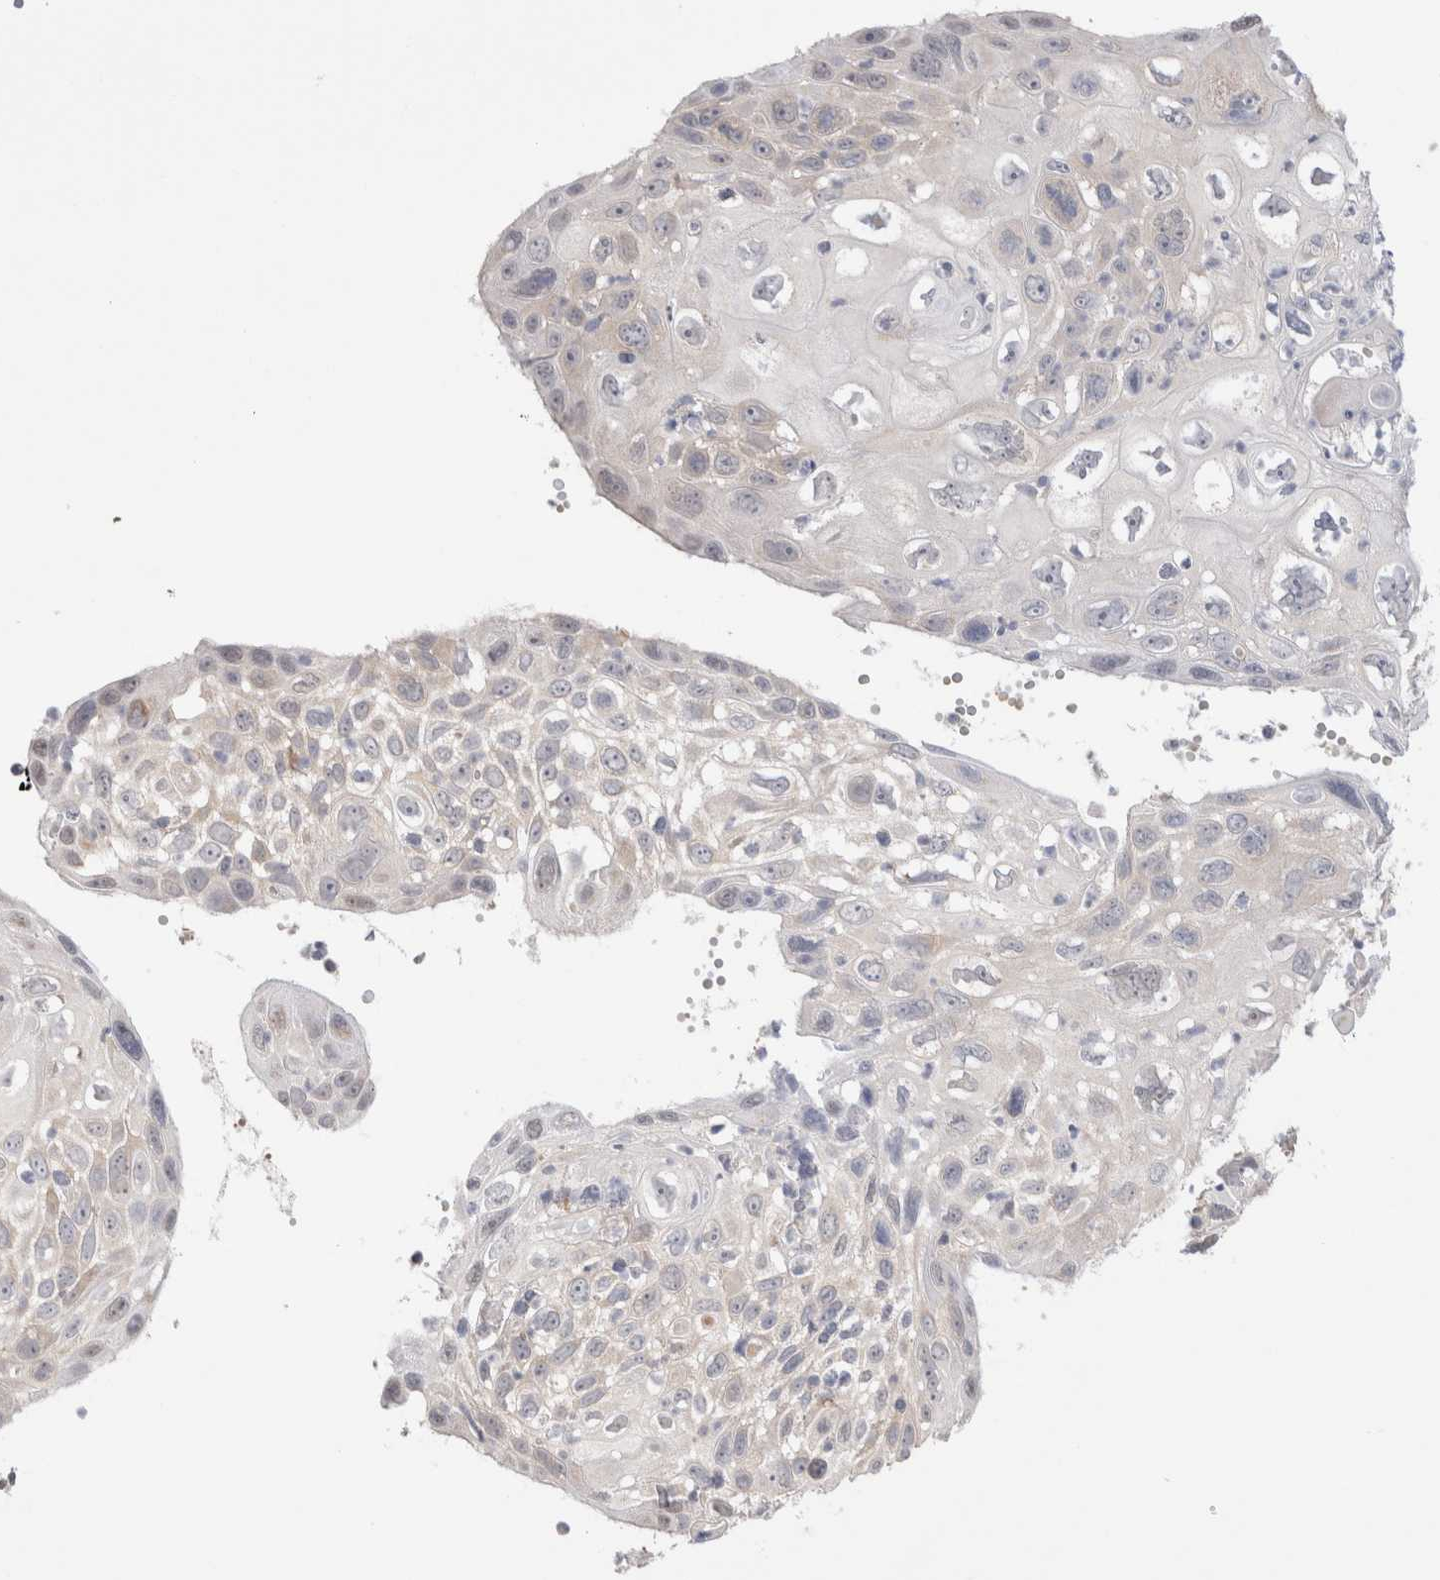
{"staining": {"intensity": "negative", "quantity": "none", "location": "none"}, "tissue": "cervical cancer", "cell_type": "Tumor cells", "image_type": "cancer", "snomed": [{"axis": "morphology", "description": "Squamous cell carcinoma, NOS"}, {"axis": "topography", "description": "Cervix"}], "caption": "This is a micrograph of immunohistochemistry (IHC) staining of cervical cancer (squamous cell carcinoma), which shows no staining in tumor cells.", "gene": "NDOR1", "patient": {"sex": "female", "age": 70}}